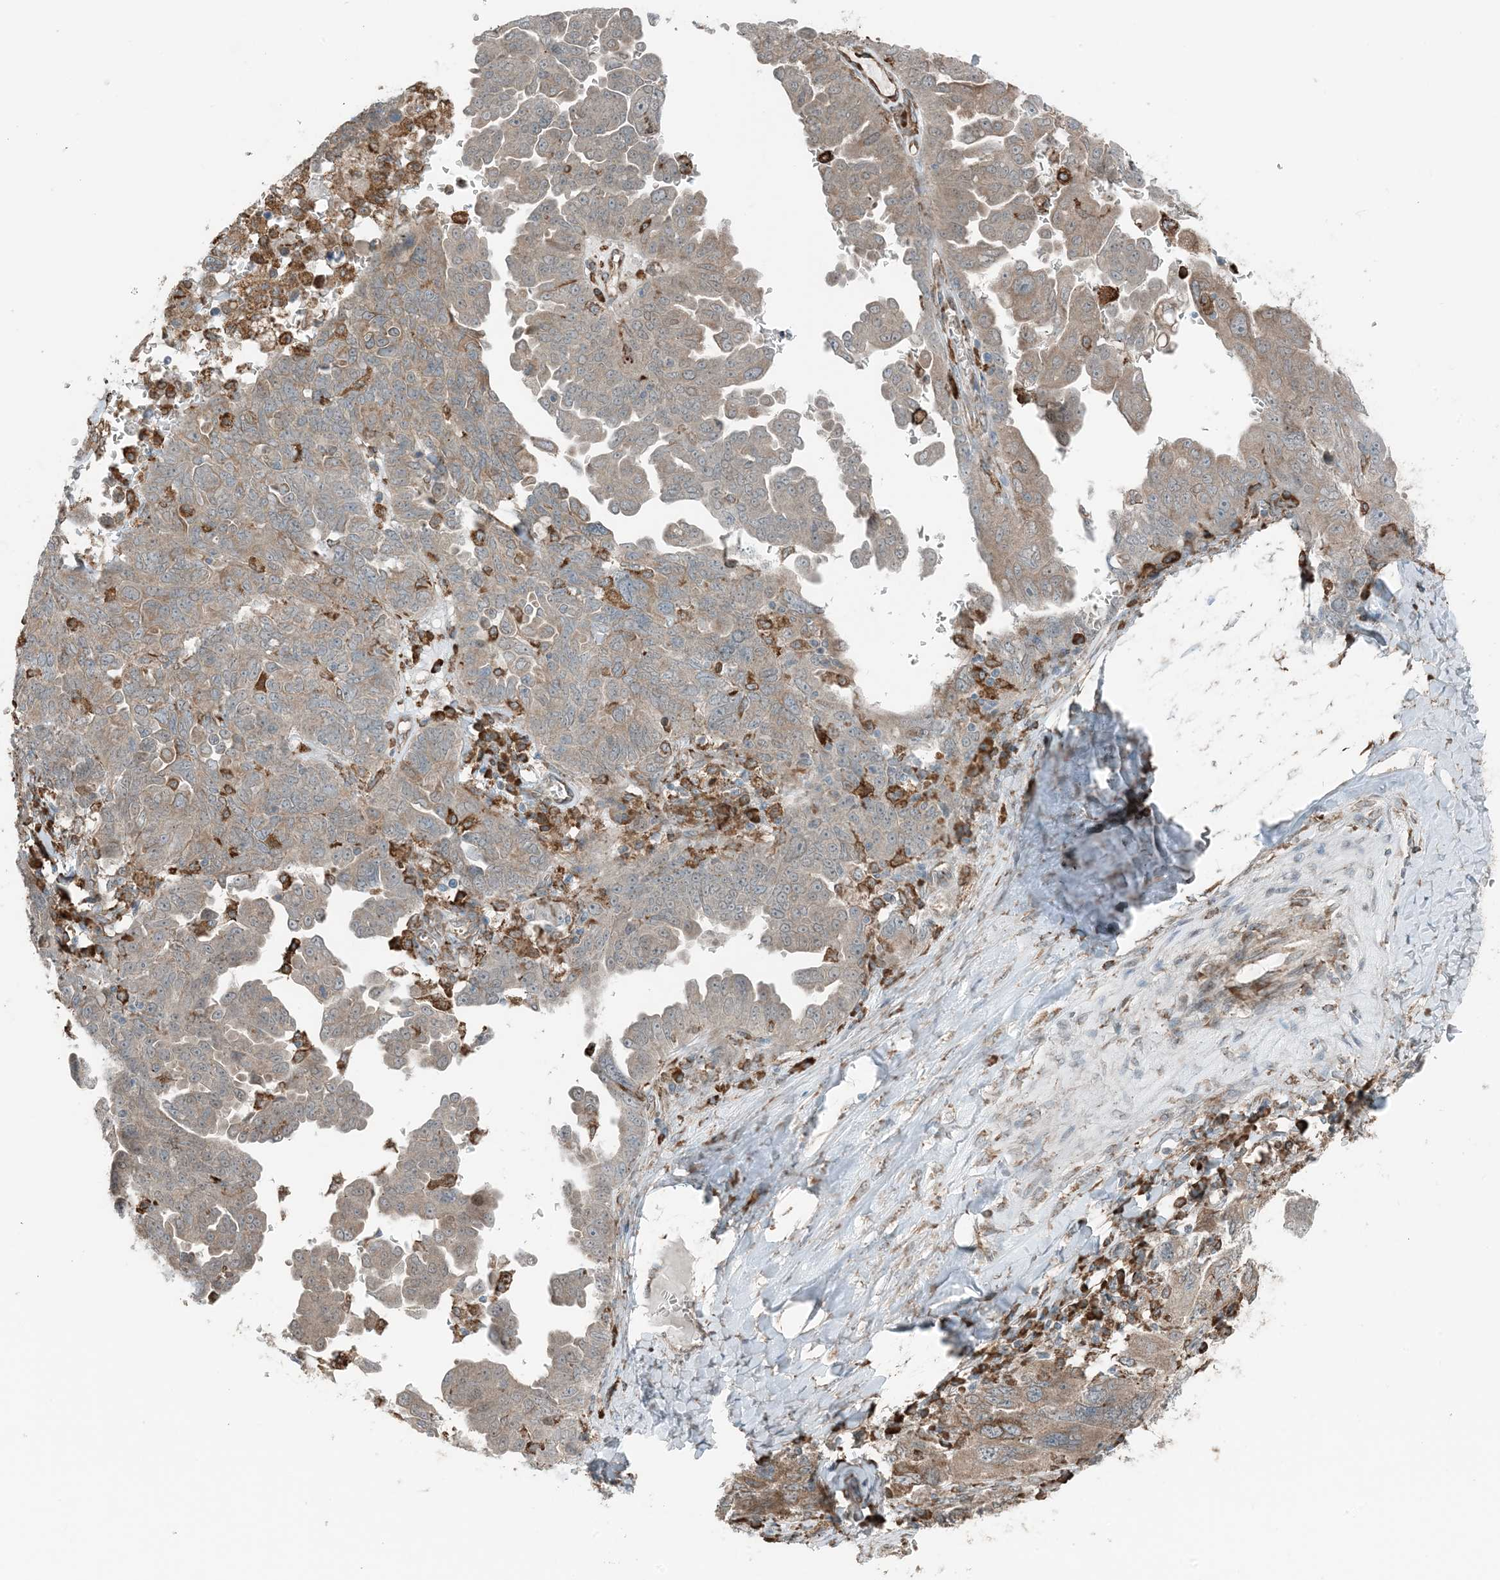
{"staining": {"intensity": "weak", "quantity": ">75%", "location": "cytoplasmic/membranous"}, "tissue": "ovarian cancer", "cell_type": "Tumor cells", "image_type": "cancer", "snomed": [{"axis": "morphology", "description": "Carcinoma, endometroid"}, {"axis": "topography", "description": "Ovary"}], "caption": "Immunohistochemical staining of human ovarian cancer (endometroid carcinoma) shows low levels of weak cytoplasmic/membranous protein staining in about >75% of tumor cells. (DAB (3,3'-diaminobenzidine) IHC, brown staining for protein, blue staining for nuclei).", "gene": "CERKL", "patient": {"sex": "female", "age": 62}}